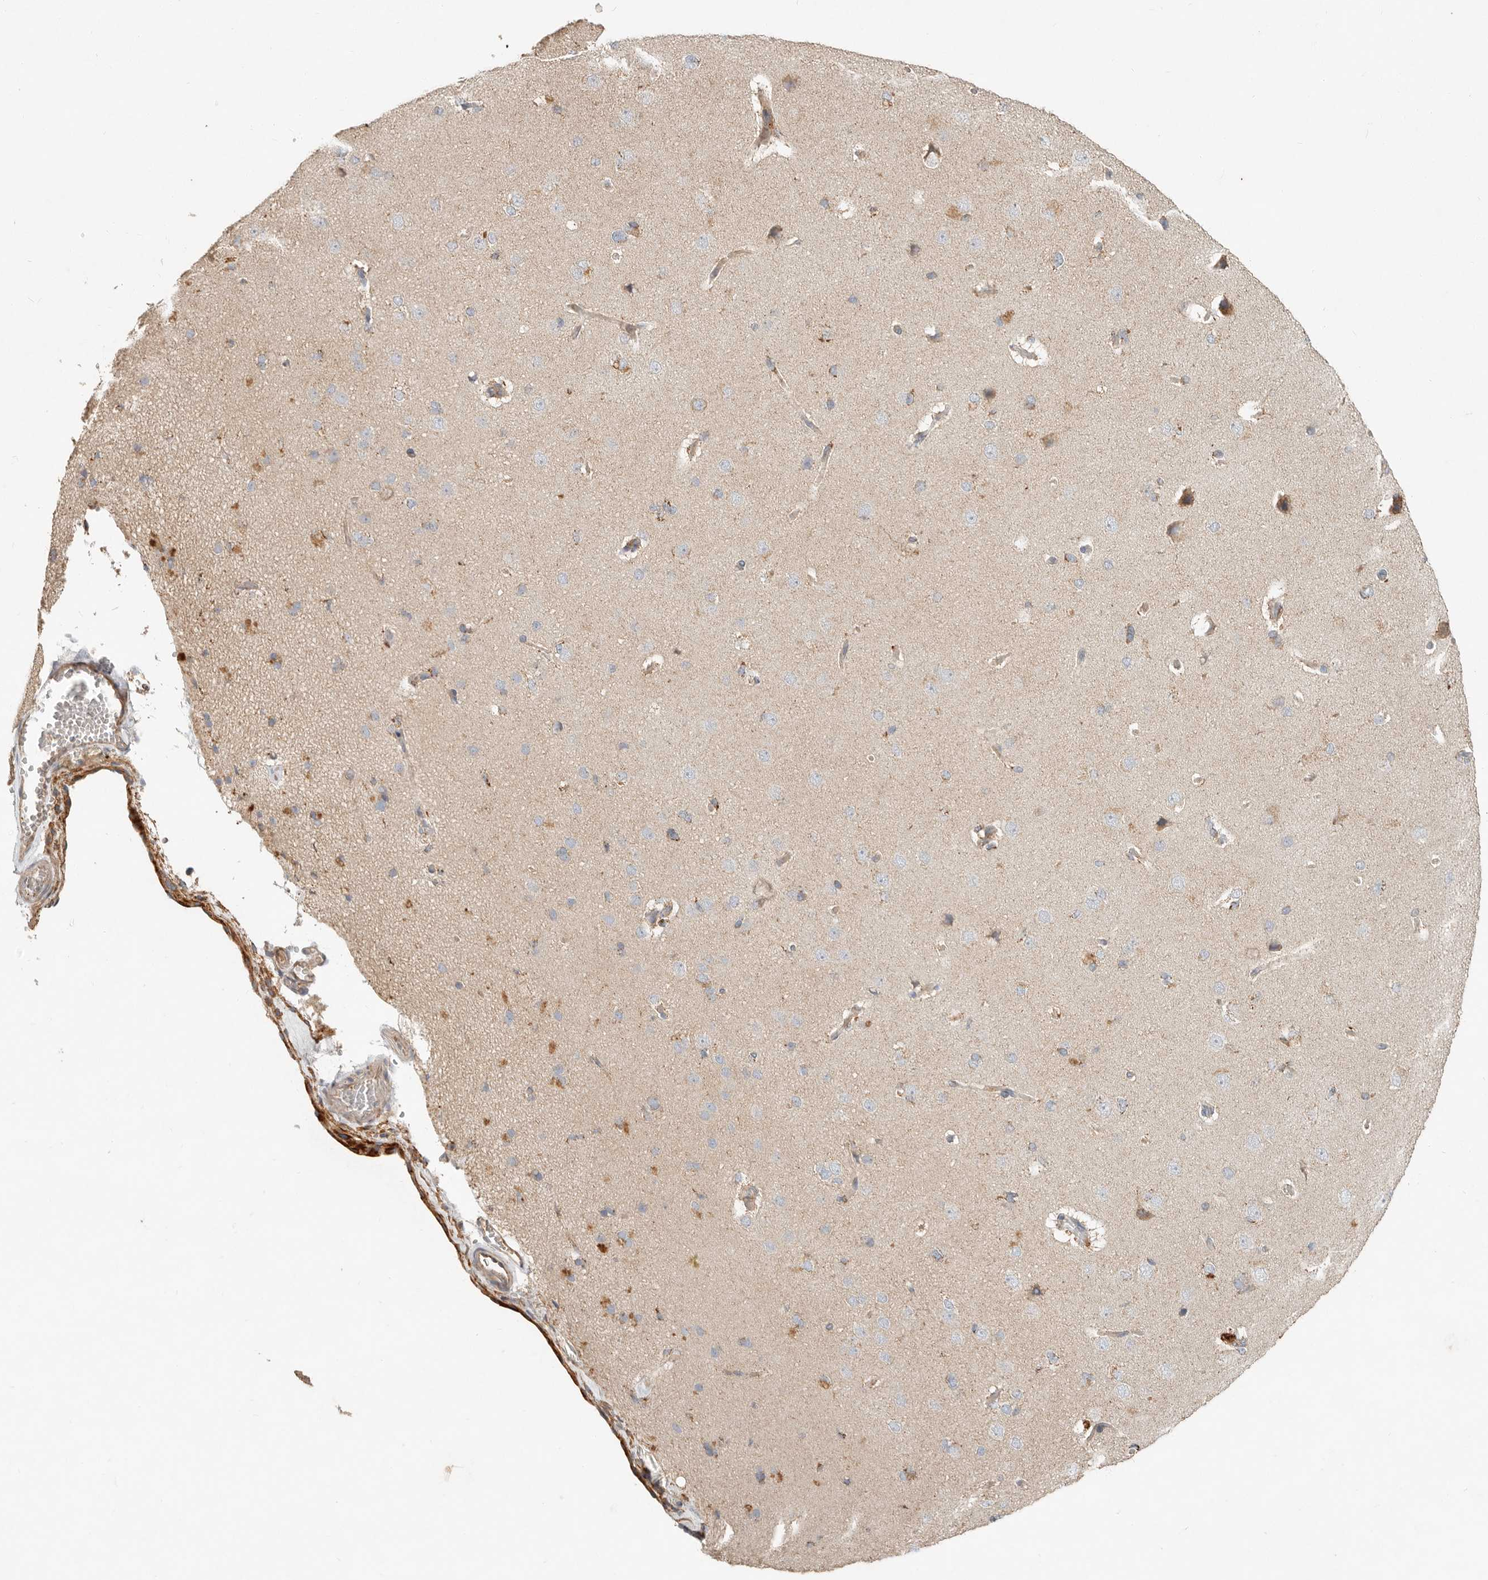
{"staining": {"intensity": "weak", "quantity": ">75%", "location": "cytoplasmic/membranous"}, "tissue": "cerebral cortex", "cell_type": "Endothelial cells", "image_type": "normal", "snomed": [{"axis": "morphology", "description": "Normal tissue, NOS"}, {"axis": "topography", "description": "Cerebral cortex"}], "caption": "This micrograph shows benign cerebral cortex stained with immunohistochemistry to label a protein in brown. The cytoplasmic/membranous of endothelial cells show weak positivity for the protein. Nuclei are counter-stained blue.", "gene": "ARHGEF10L", "patient": {"sex": "male", "age": 62}}